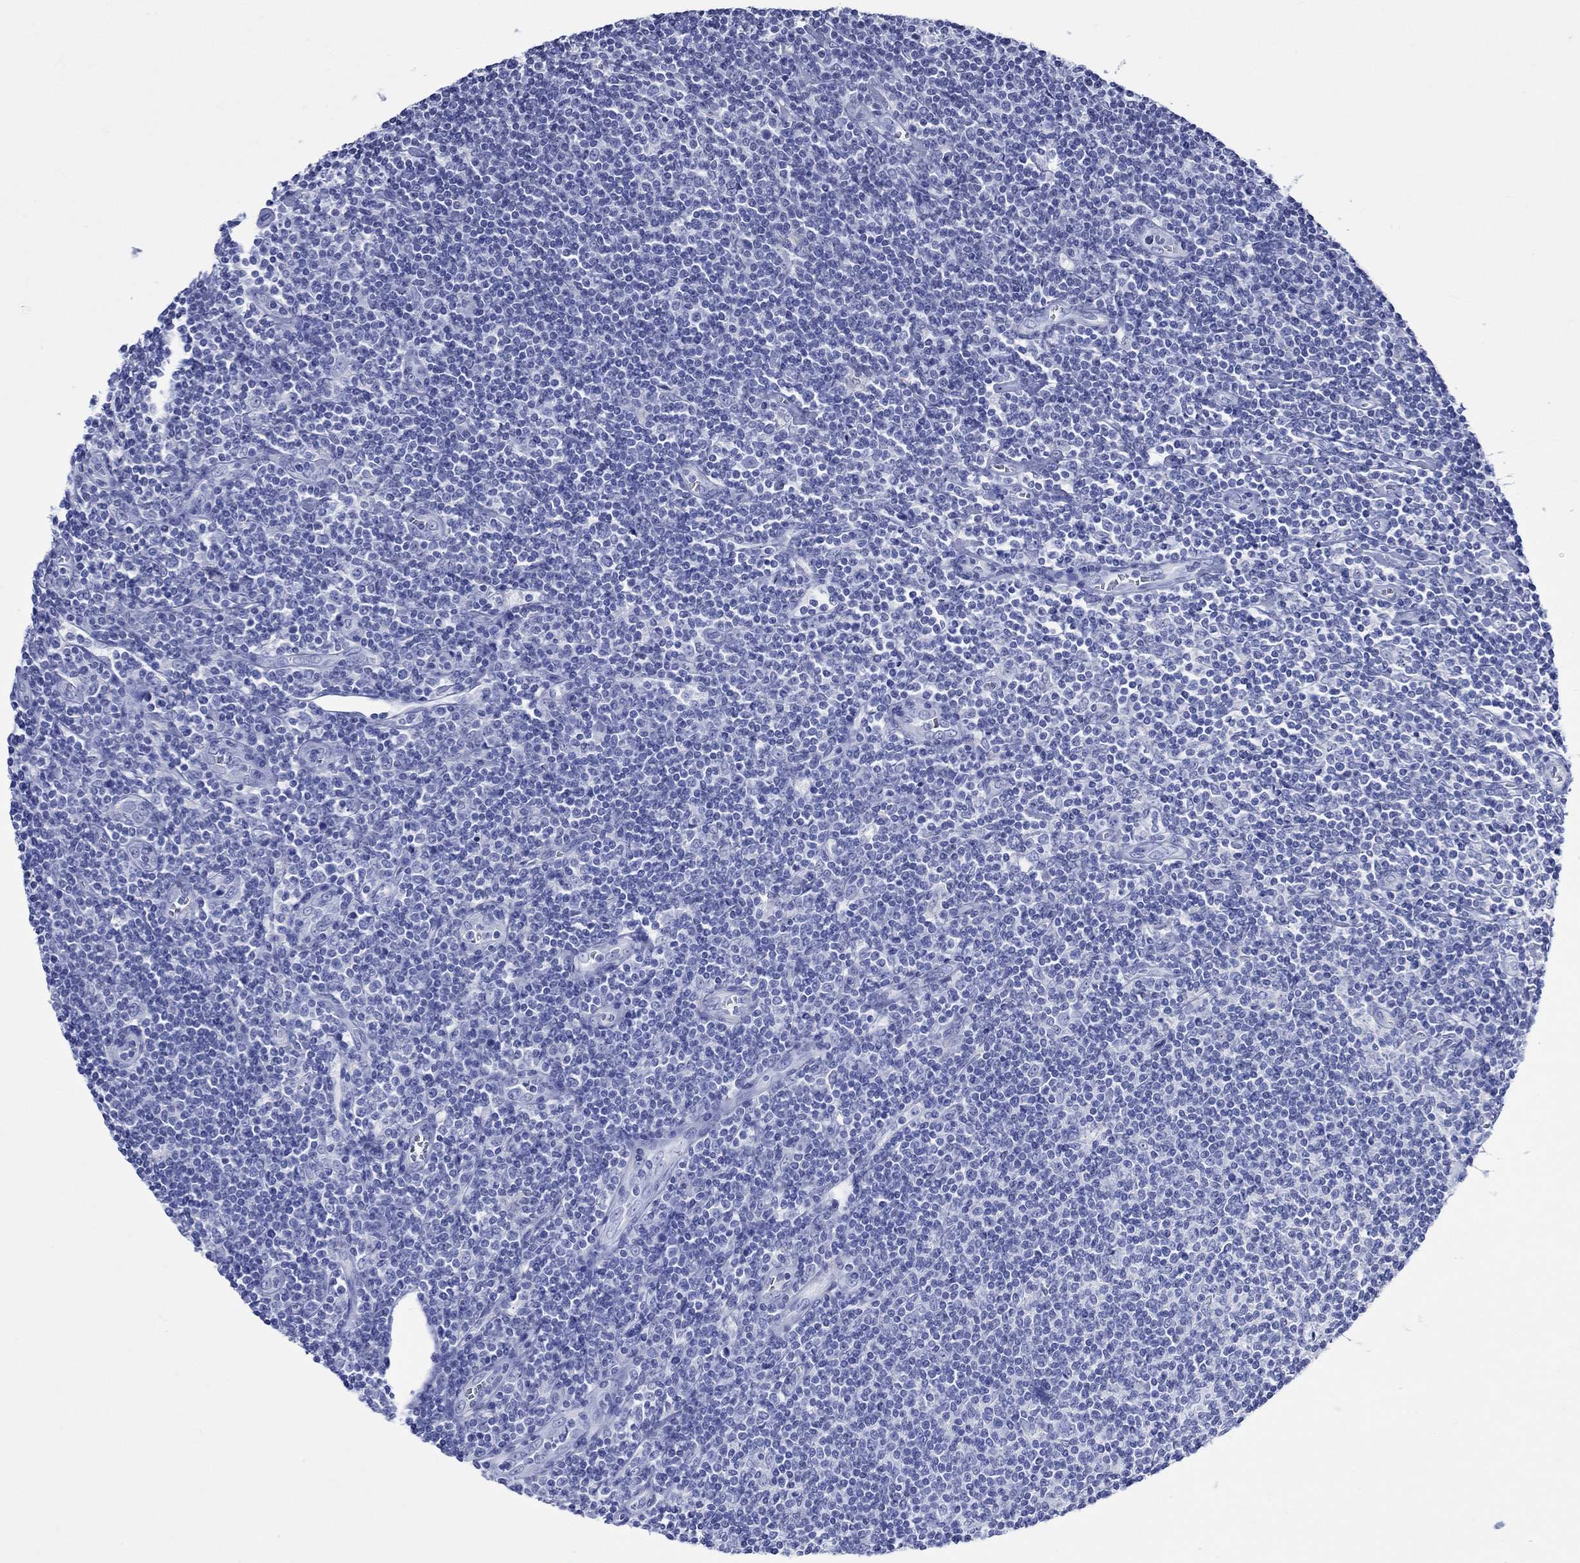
{"staining": {"intensity": "negative", "quantity": "none", "location": "none"}, "tissue": "lymphoma", "cell_type": "Tumor cells", "image_type": "cancer", "snomed": [{"axis": "morphology", "description": "Hodgkin's disease, NOS"}, {"axis": "topography", "description": "Lymph node"}], "caption": "An immunohistochemistry (IHC) image of lymphoma is shown. There is no staining in tumor cells of lymphoma.", "gene": "CRYAB", "patient": {"sex": "male", "age": 40}}